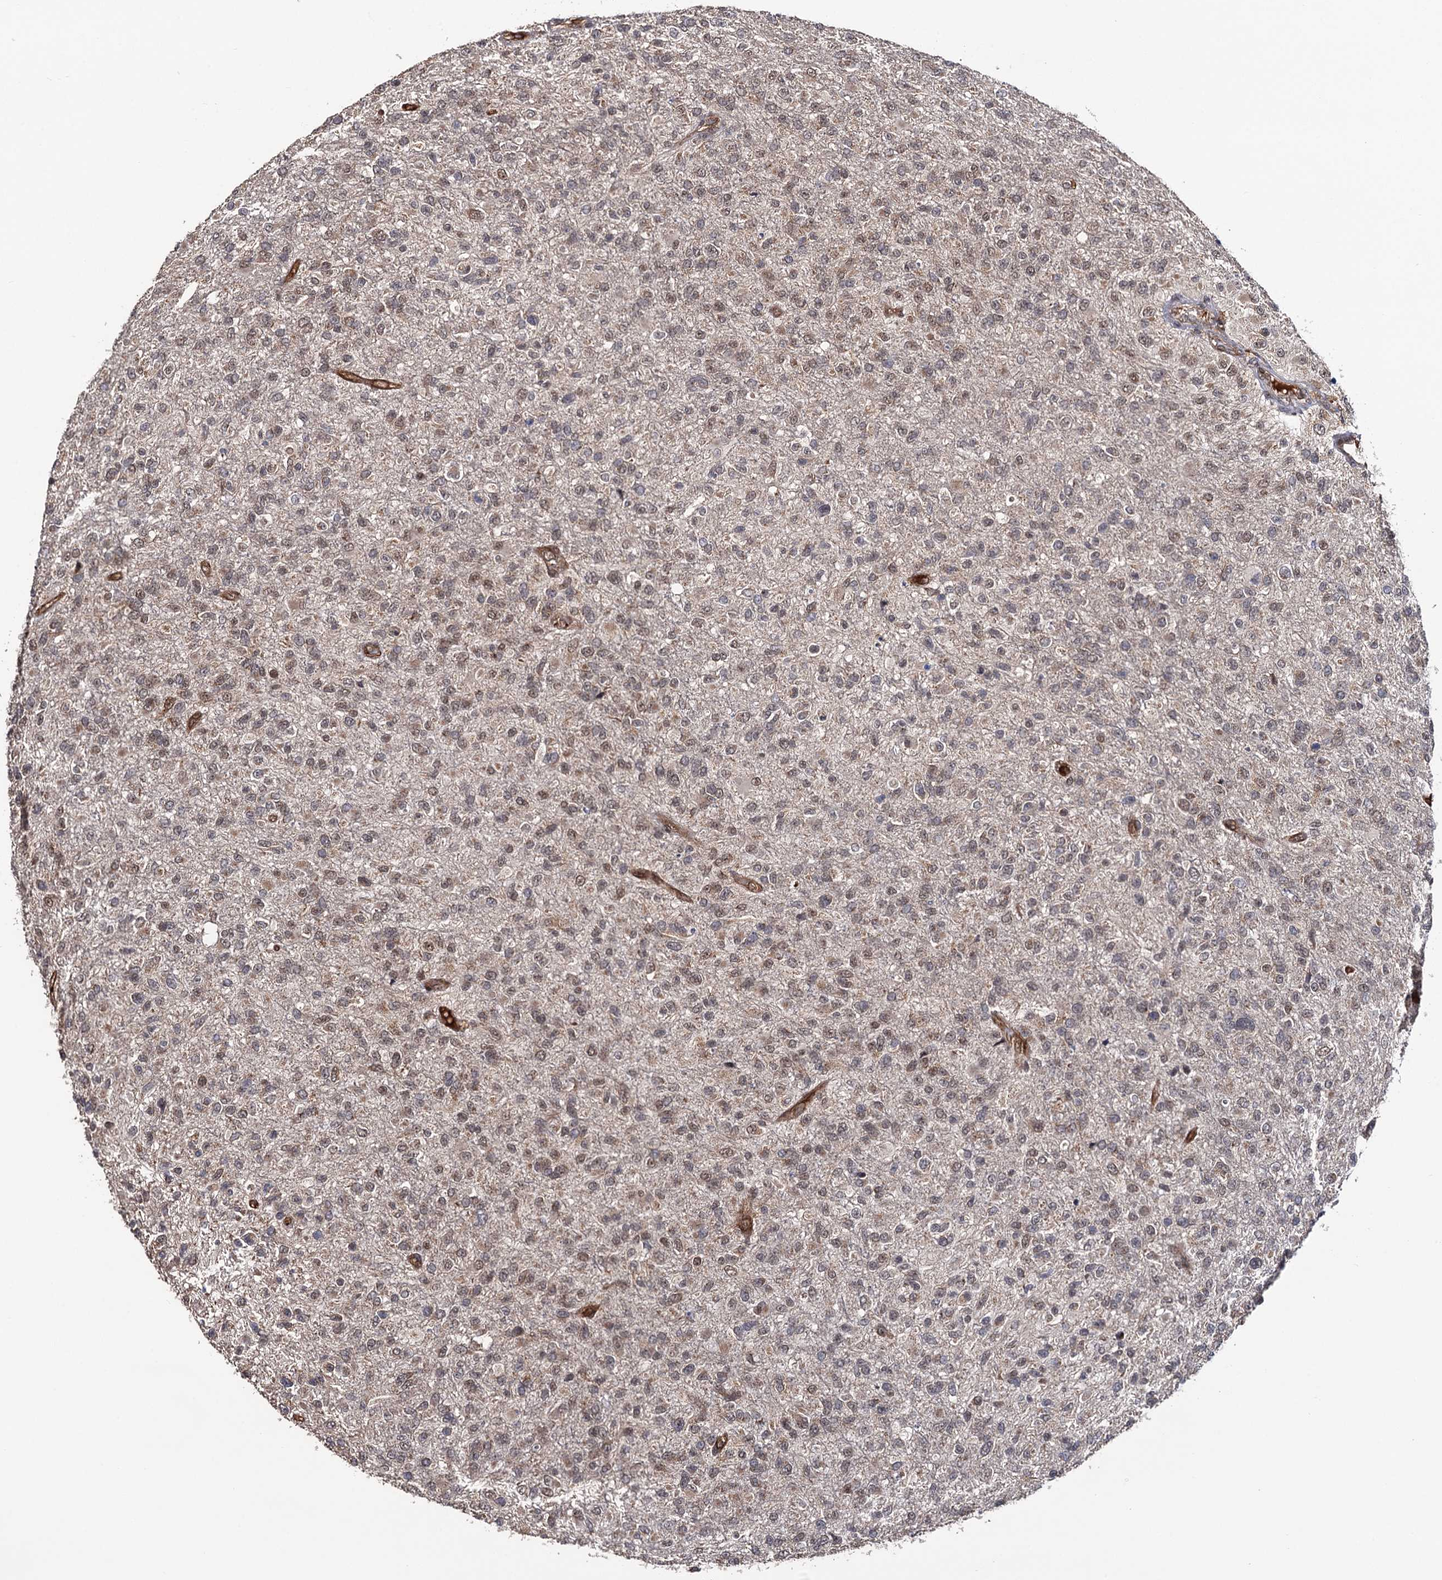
{"staining": {"intensity": "weak", "quantity": "<25%", "location": "nuclear"}, "tissue": "glioma", "cell_type": "Tumor cells", "image_type": "cancer", "snomed": [{"axis": "morphology", "description": "Glioma, malignant, High grade"}, {"axis": "topography", "description": "Brain"}], "caption": "Tumor cells show no significant protein positivity in glioma.", "gene": "LRRC63", "patient": {"sex": "female", "age": 74}}